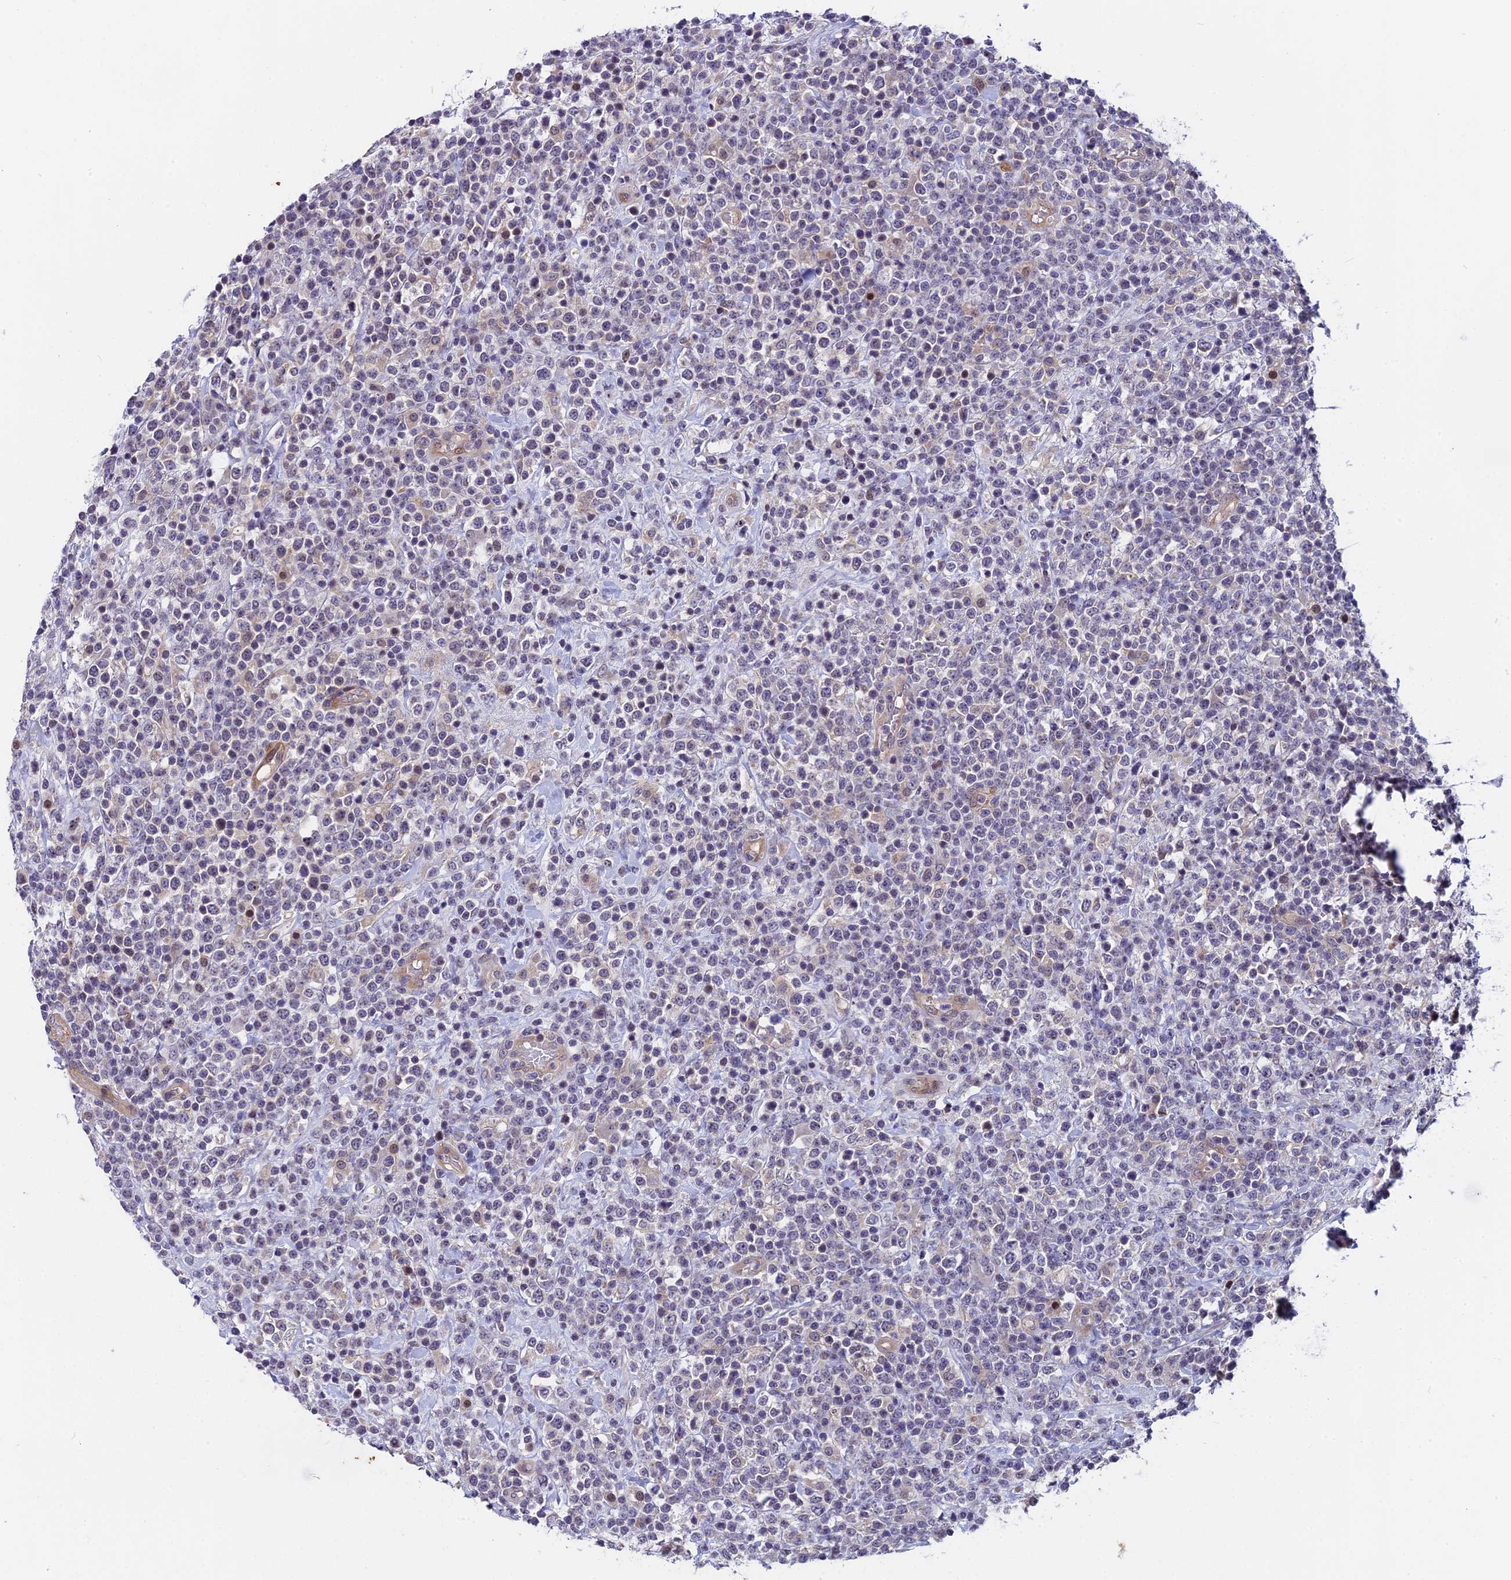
{"staining": {"intensity": "negative", "quantity": "none", "location": "none"}, "tissue": "lymphoma", "cell_type": "Tumor cells", "image_type": "cancer", "snomed": [{"axis": "morphology", "description": "Malignant lymphoma, non-Hodgkin's type, High grade"}, {"axis": "topography", "description": "Colon"}], "caption": "Immunohistochemical staining of human high-grade malignant lymphoma, non-Hodgkin's type reveals no significant staining in tumor cells.", "gene": "ANKRD34B", "patient": {"sex": "female", "age": 53}}